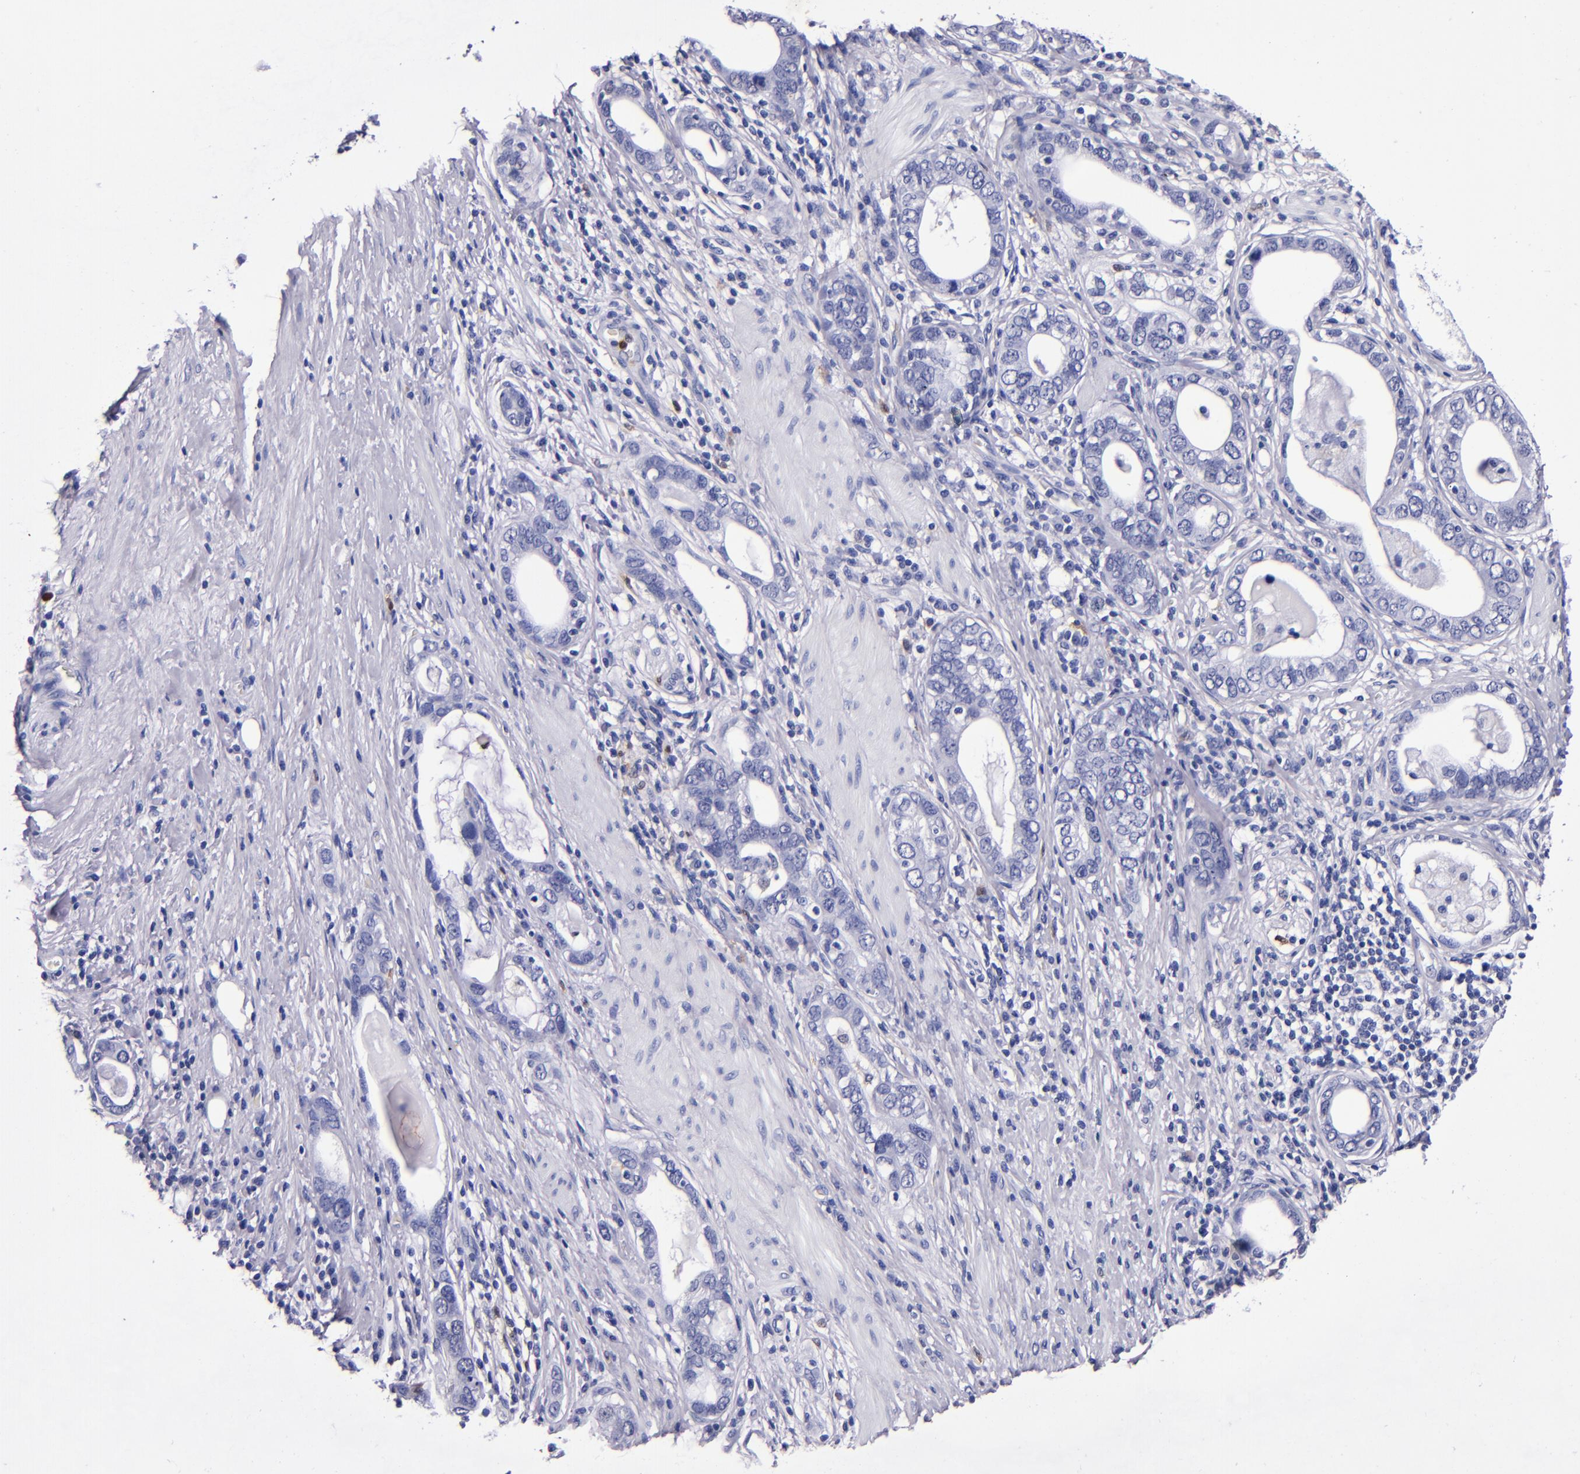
{"staining": {"intensity": "negative", "quantity": "none", "location": "none"}, "tissue": "stomach cancer", "cell_type": "Tumor cells", "image_type": "cancer", "snomed": [{"axis": "morphology", "description": "Adenocarcinoma, NOS"}, {"axis": "topography", "description": "Stomach, lower"}], "caption": "Stomach cancer stained for a protein using immunohistochemistry reveals no staining tumor cells.", "gene": "S100A8", "patient": {"sex": "female", "age": 93}}